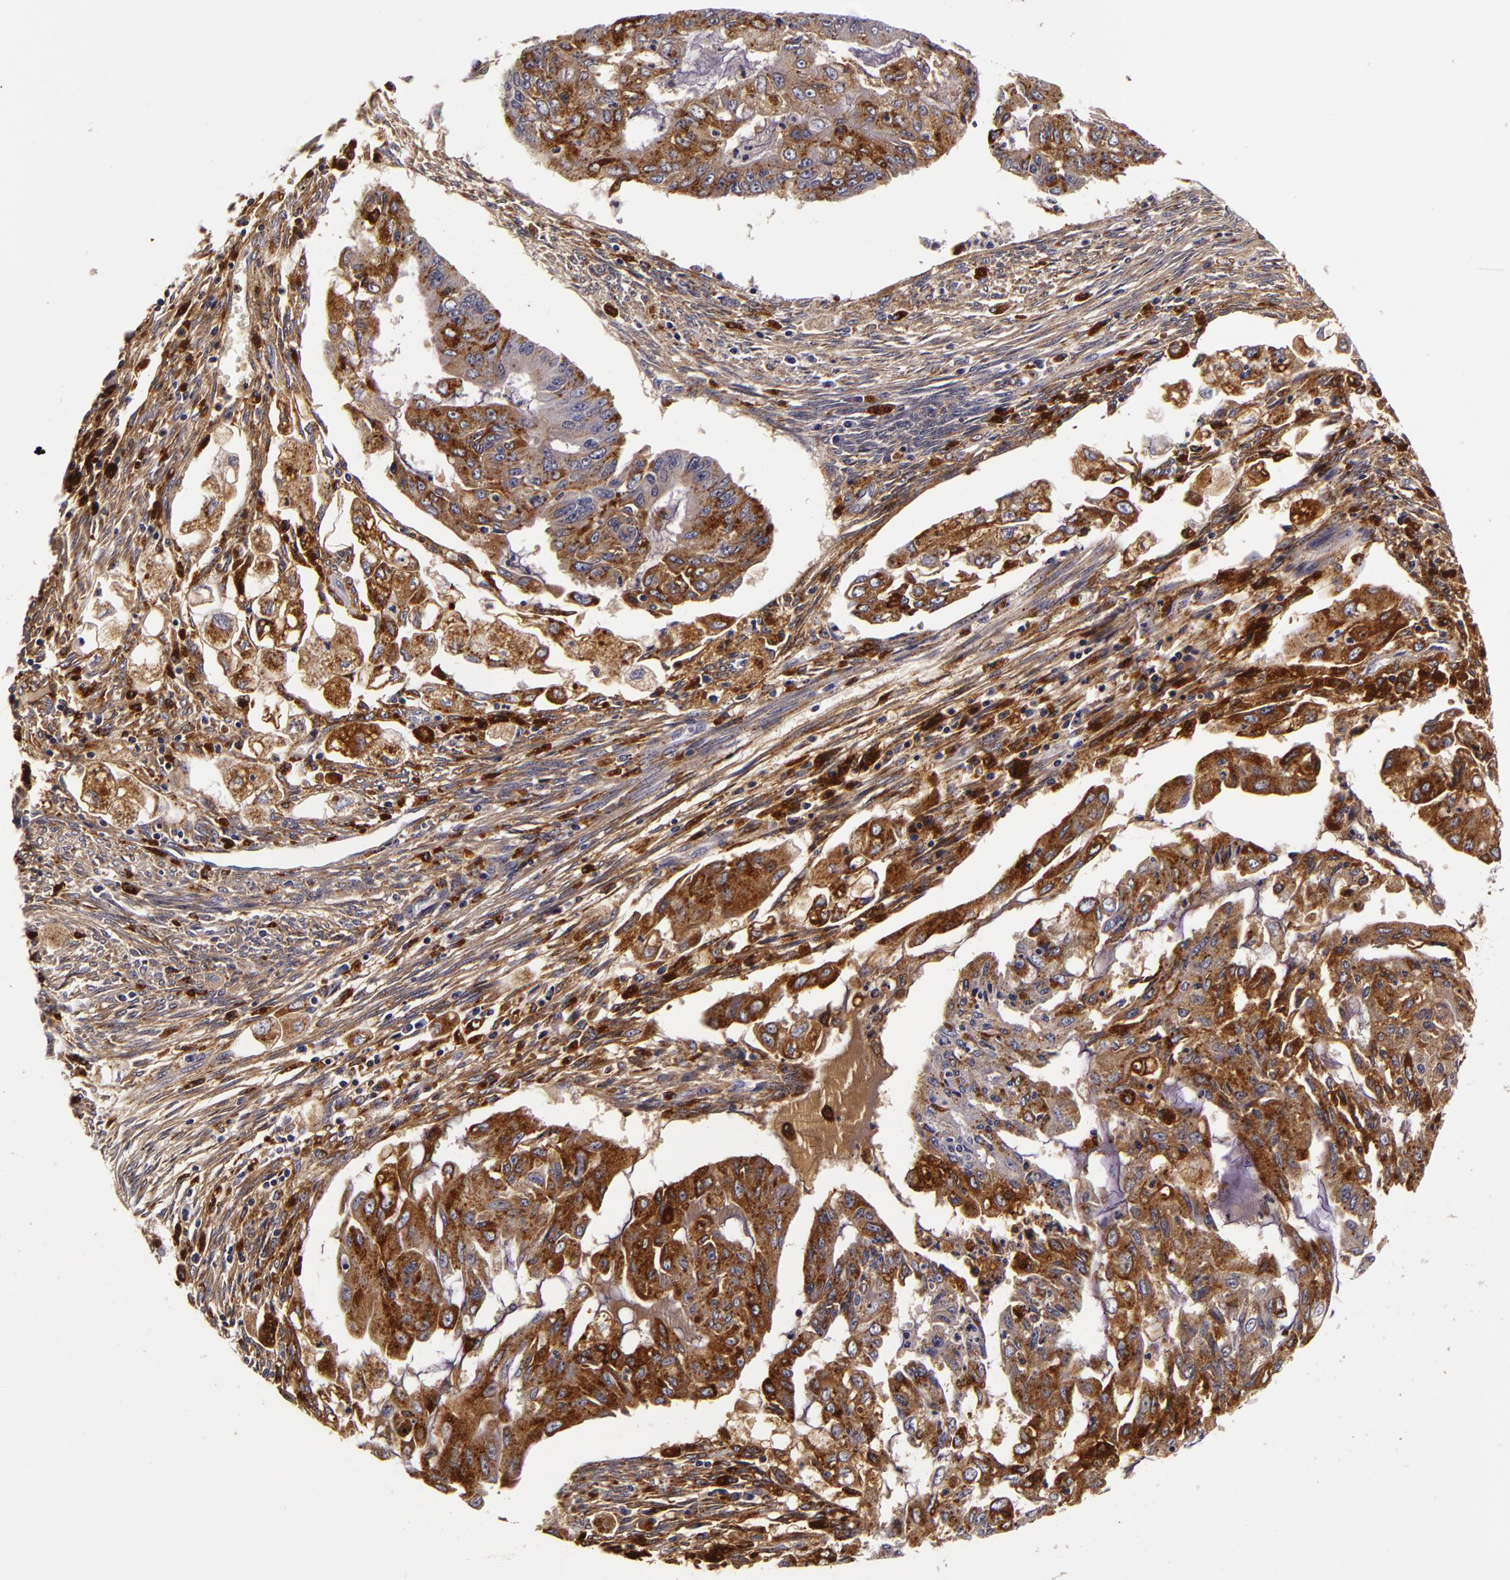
{"staining": {"intensity": "moderate", "quantity": "25%-75%", "location": "cytoplasmic/membranous"}, "tissue": "endometrial cancer", "cell_type": "Tumor cells", "image_type": "cancer", "snomed": [{"axis": "morphology", "description": "Adenocarcinoma, NOS"}, {"axis": "topography", "description": "Endometrium"}], "caption": "Protein staining demonstrates moderate cytoplasmic/membranous expression in approximately 25%-75% of tumor cells in endometrial cancer.", "gene": "LGALS3BP", "patient": {"sex": "female", "age": 75}}